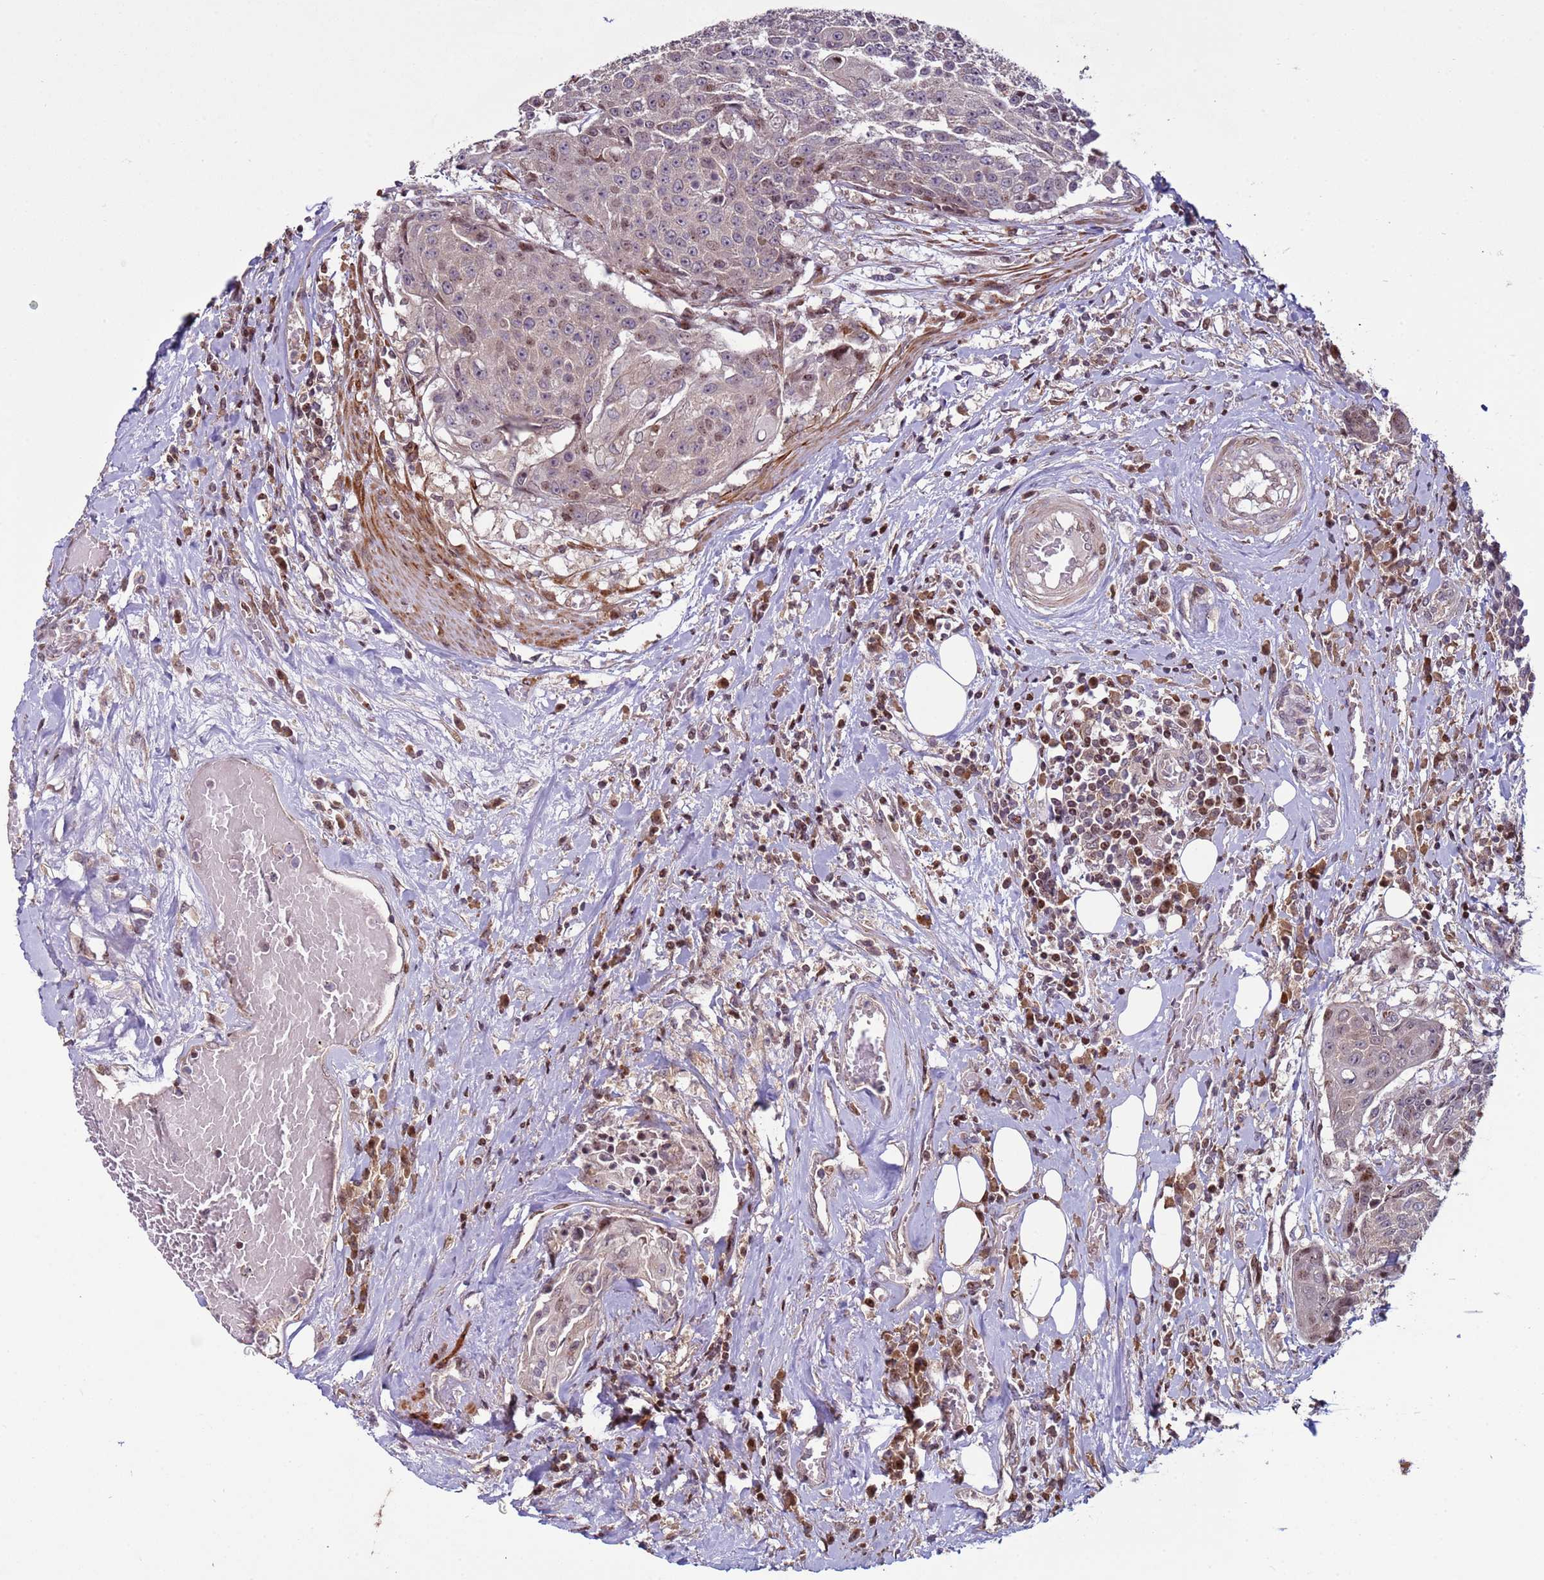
{"staining": {"intensity": "weak", "quantity": "<25%", "location": "nuclear"}, "tissue": "urothelial cancer", "cell_type": "Tumor cells", "image_type": "cancer", "snomed": [{"axis": "morphology", "description": "Urothelial carcinoma, High grade"}, {"axis": "topography", "description": "Urinary bladder"}], "caption": "Immunohistochemistry (IHC) of human urothelial carcinoma (high-grade) shows no positivity in tumor cells.", "gene": "HGH1", "patient": {"sex": "female", "age": 63}}